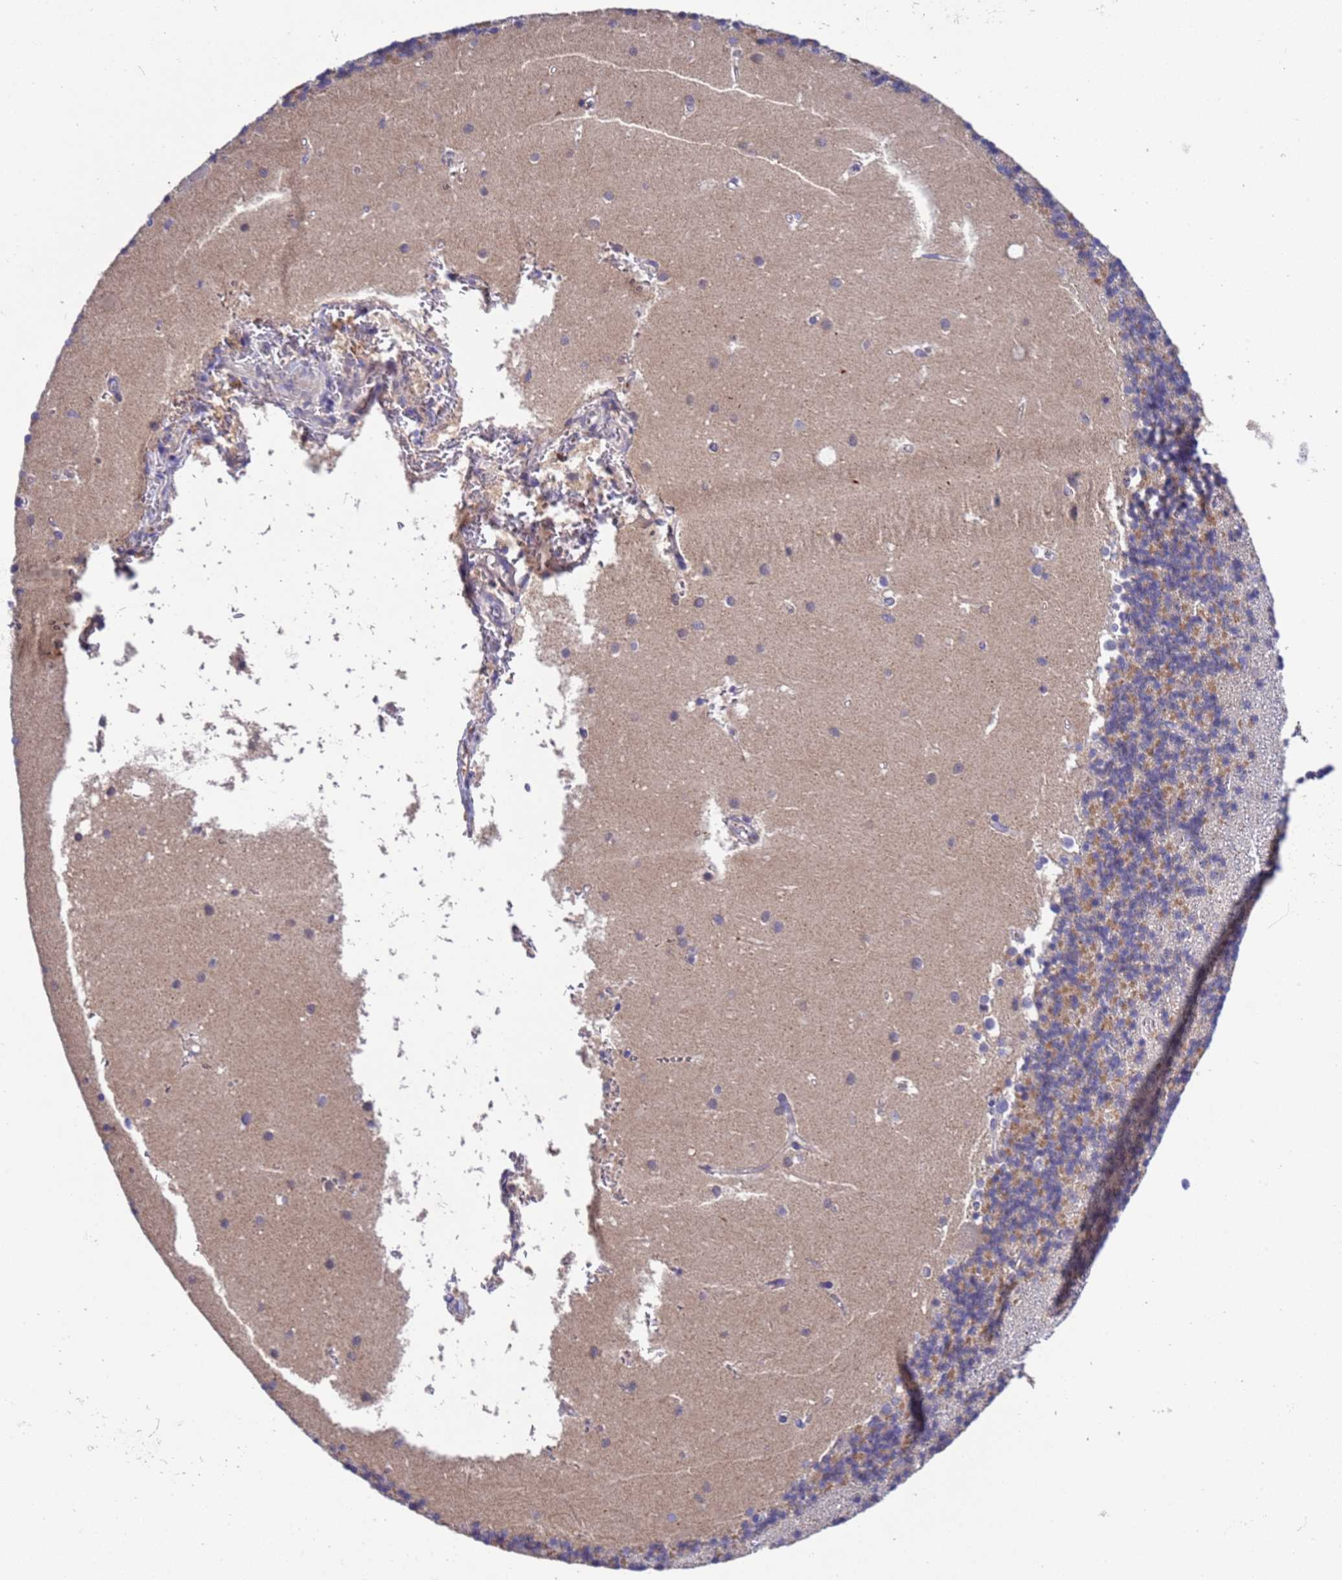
{"staining": {"intensity": "moderate", "quantity": "<25%", "location": "cytoplasmic/membranous"}, "tissue": "cerebellum", "cell_type": "Cells in granular layer", "image_type": "normal", "snomed": [{"axis": "morphology", "description": "Normal tissue, NOS"}, {"axis": "topography", "description": "Cerebellum"}], "caption": "A brown stain labels moderate cytoplasmic/membranous positivity of a protein in cells in granular layer of normal cerebellum. (Brightfield microscopy of DAB IHC at high magnification).", "gene": "PARP16", "patient": {"sex": "male", "age": 54}}